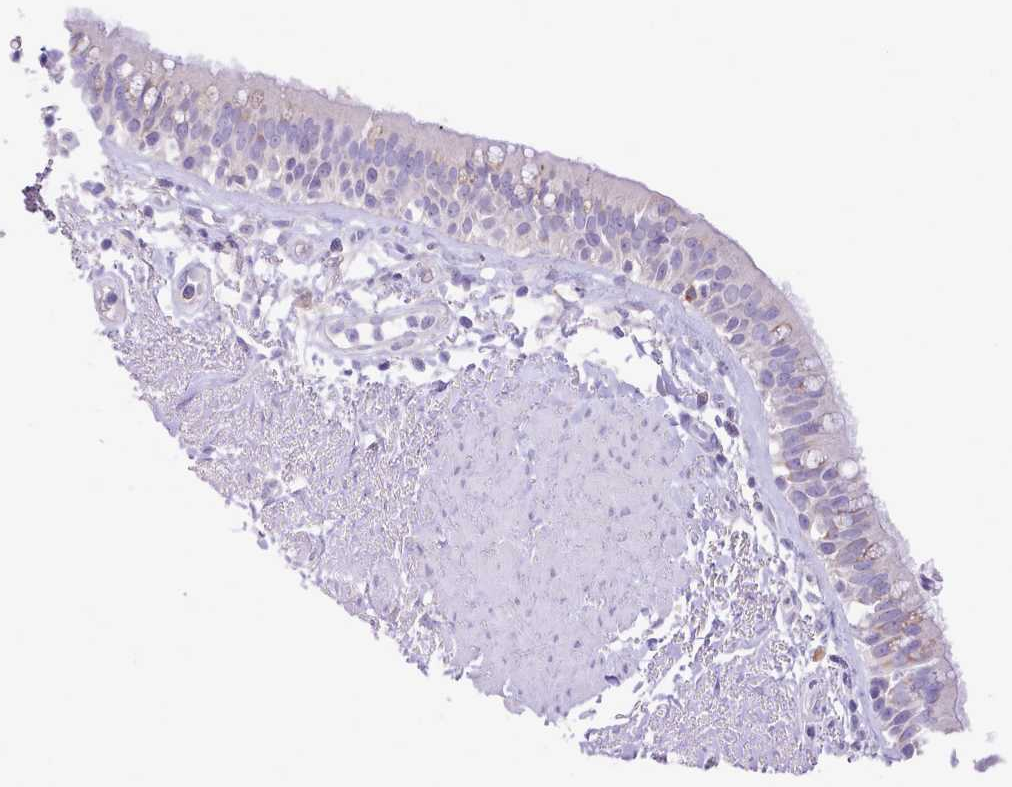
{"staining": {"intensity": "weak", "quantity": "<25%", "location": "cytoplasmic/membranous"}, "tissue": "bronchus", "cell_type": "Respiratory epithelial cells", "image_type": "normal", "snomed": [{"axis": "morphology", "description": "Normal tissue, NOS"}, {"axis": "morphology", "description": "Neoplasm, uncertain whether benign or malignant"}, {"axis": "topography", "description": "Bronchus"}, {"axis": "topography", "description": "Lung"}], "caption": "Human bronchus stained for a protein using immunohistochemistry (IHC) exhibits no expression in respiratory epithelial cells.", "gene": "CCL1", "patient": {"sex": "male", "age": 55}}